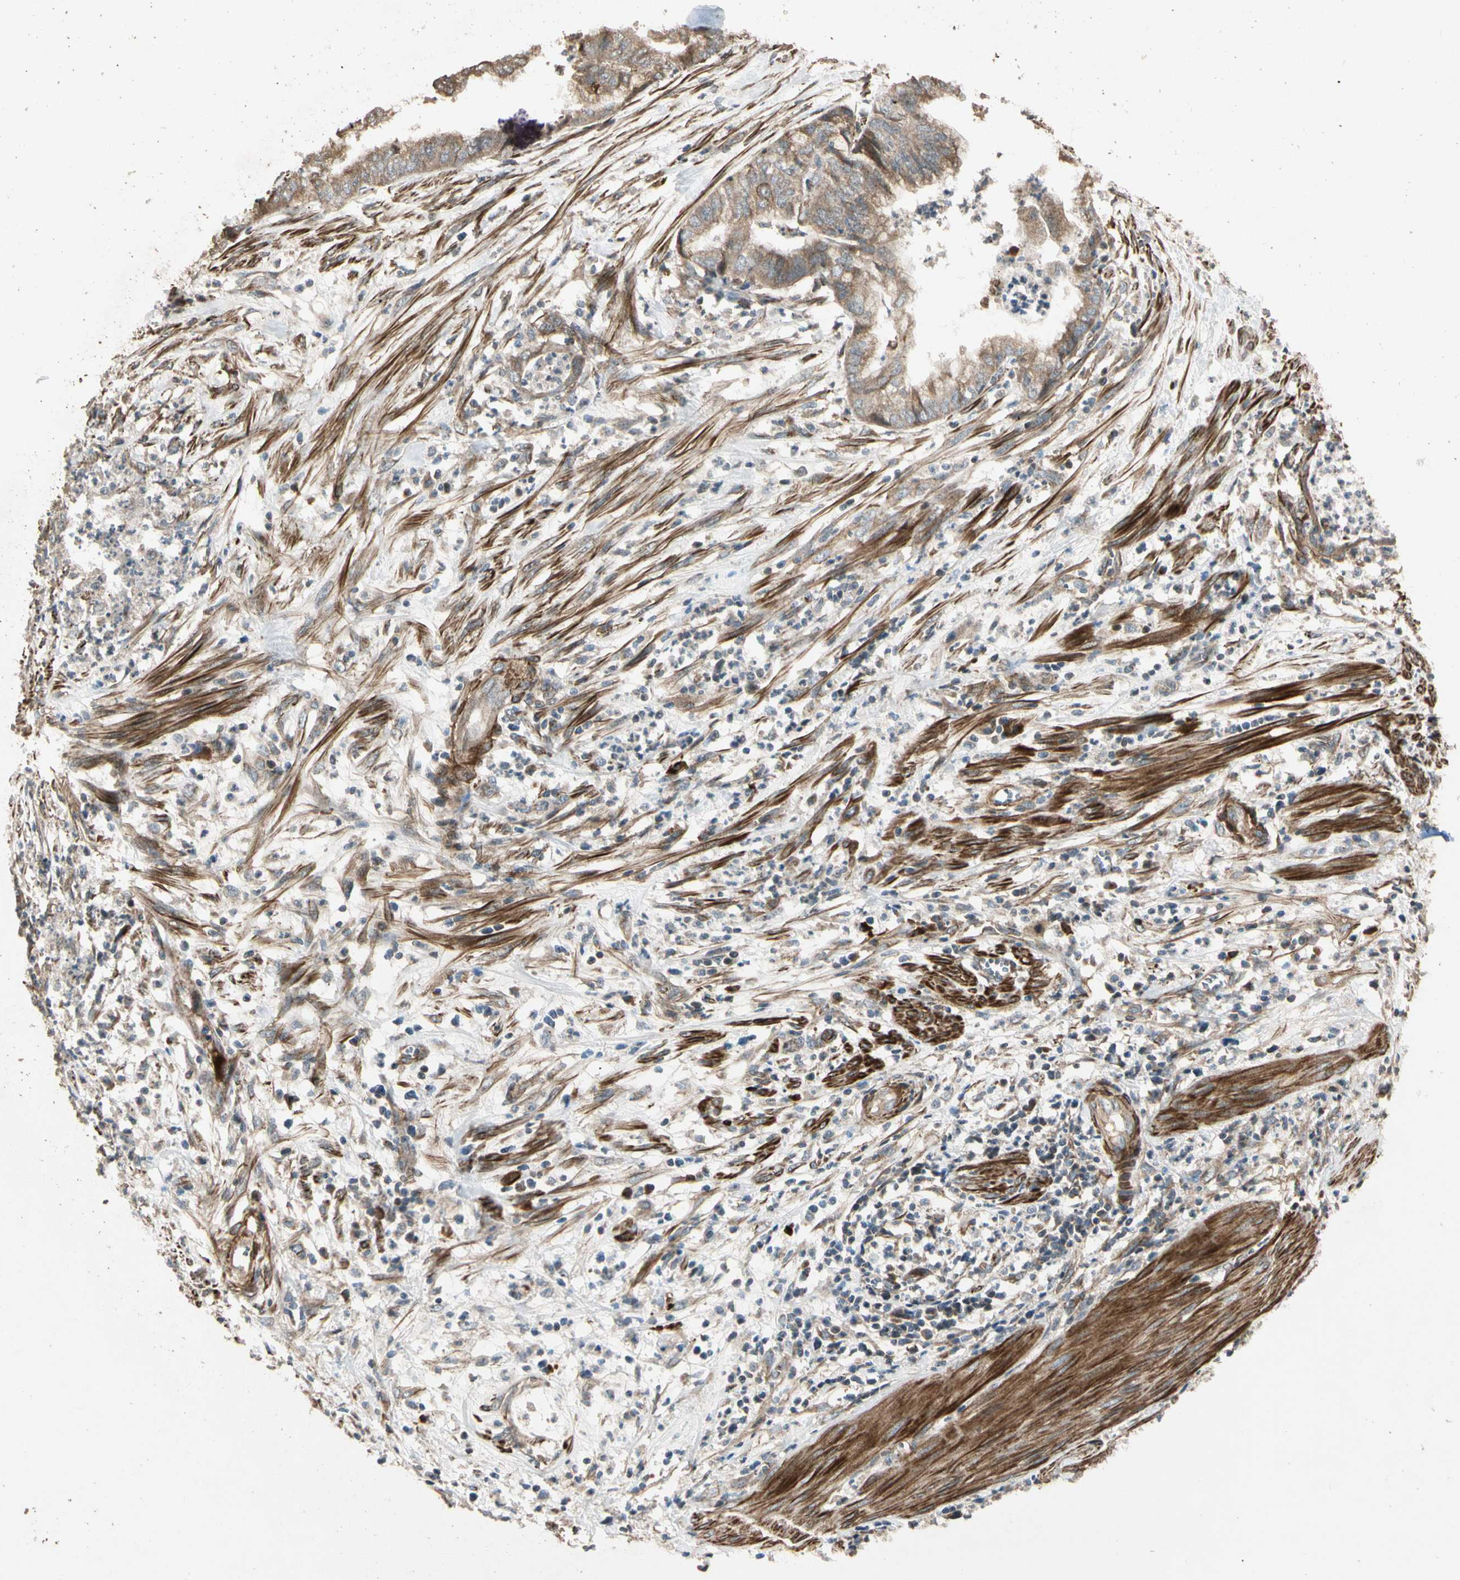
{"staining": {"intensity": "moderate", "quantity": ">75%", "location": "cytoplasmic/membranous"}, "tissue": "endometrial cancer", "cell_type": "Tumor cells", "image_type": "cancer", "snomed": [{"axis": "morphology", "description": "Necrosis, NOS"}, {"axis": "morphology", "description": "Adenocarcinoma, NOS"}, {"axis": "topography", "description": "Endometrium"}], "caption": "Immunohistochemical staining of endometrial adenocarcinoma demonstrates moderate cytoplasmic/membranous protein staining in about >75% of tumor cells.", "gene": "GCK", "patient": {"sex": "female", "age": 79}}